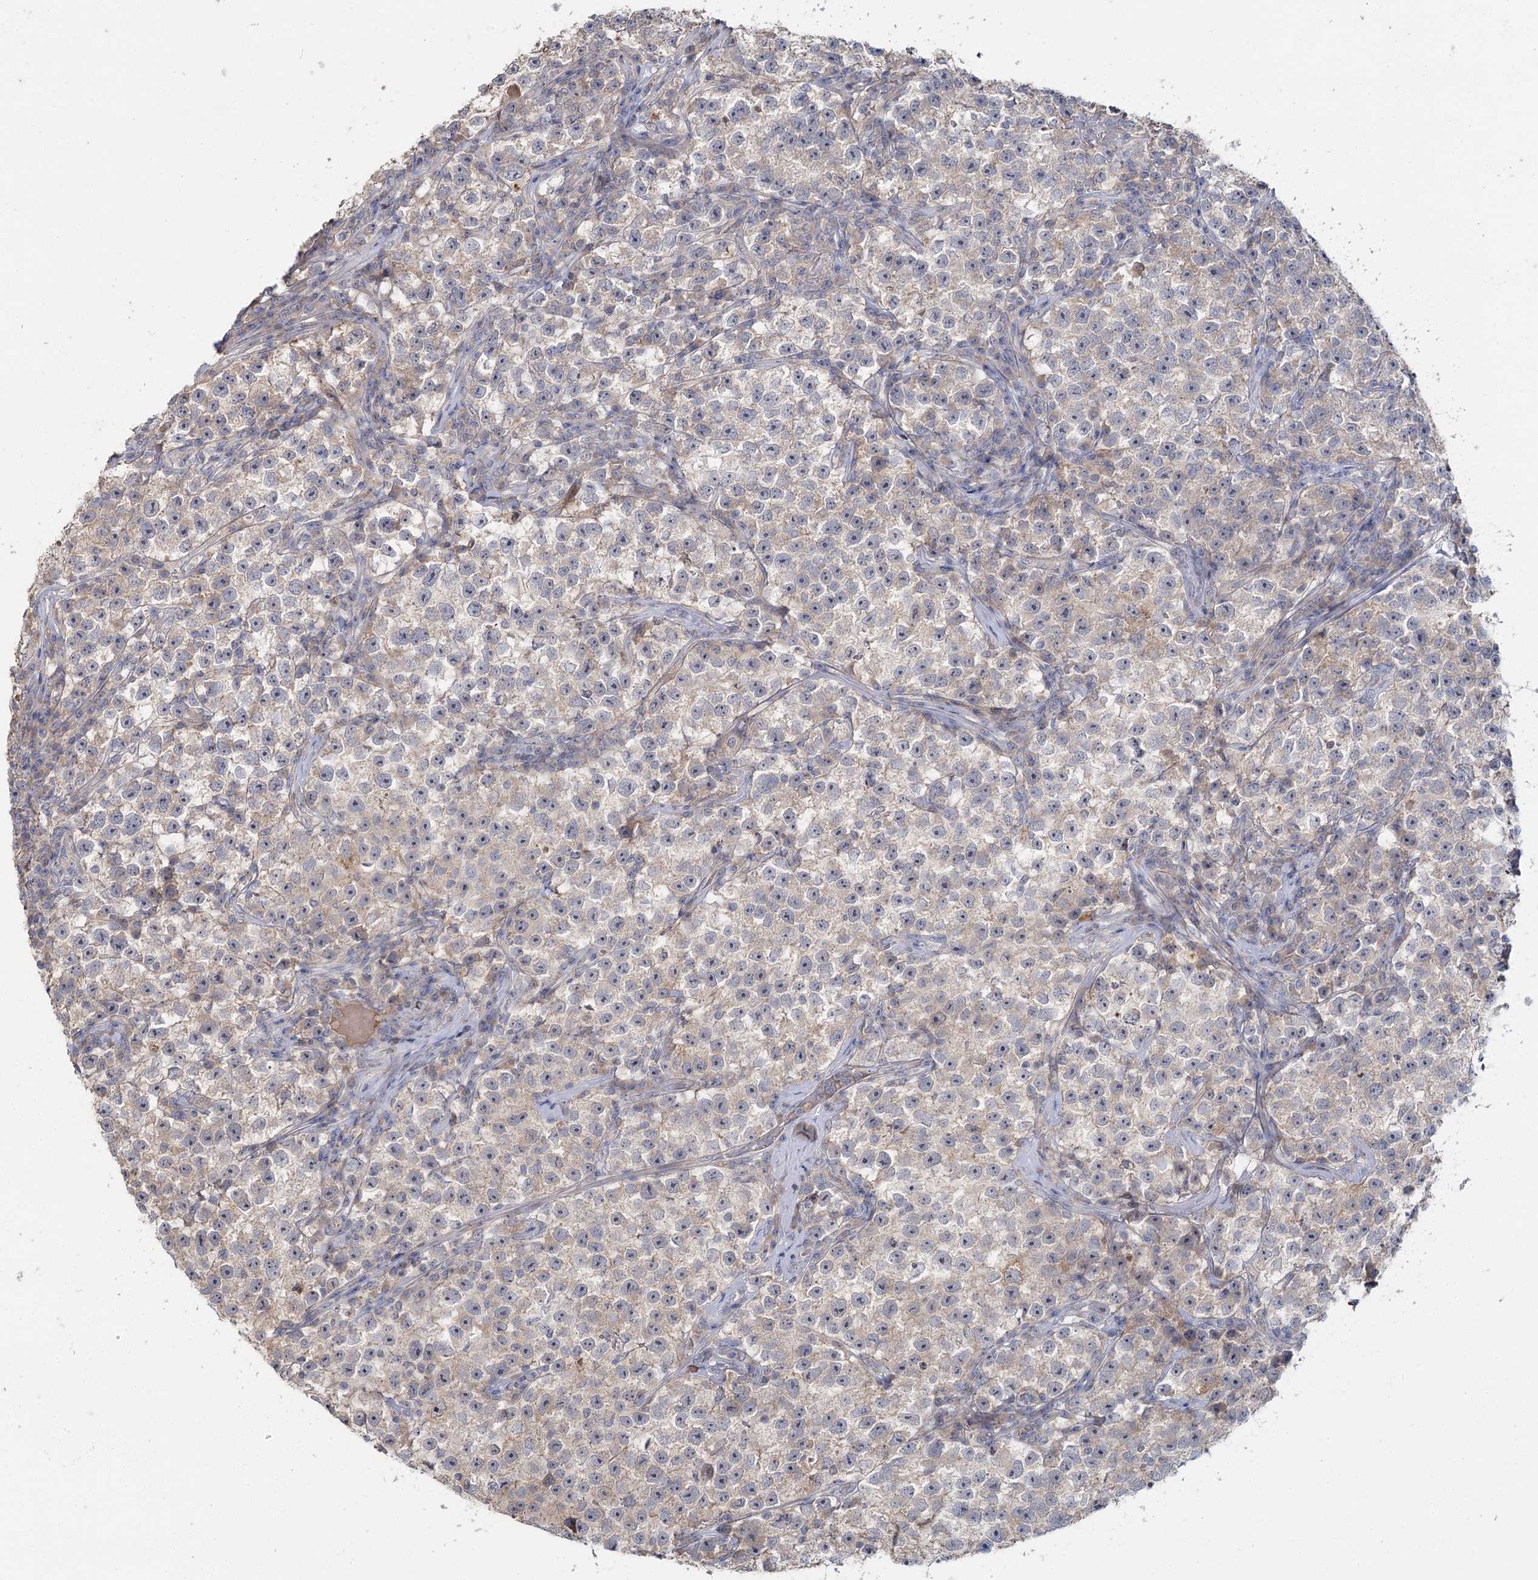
{"staining": {"intensity": "weak", "quantity": "<25%", "location": "cytoplasmic/membranous"}, "tissue": "testis cancer", "cell_type": "Tumor cells", "image_type": "cancer", "snomed": [{"axis": "morphology", "description": "Seminoma, NOS"}, {"axis": "topography", "description": "Testis"}], "caption": "A high-resolution photomicrograph shows immunohistochemistry (IHC) staining of testis seminoma, which demonstrates no significant positivity in tumor cells. (DAB IHC with hematoxylin counter stain).", "gene": "ANGPTL5", "patient": {"sex": "male", "age": 22}}